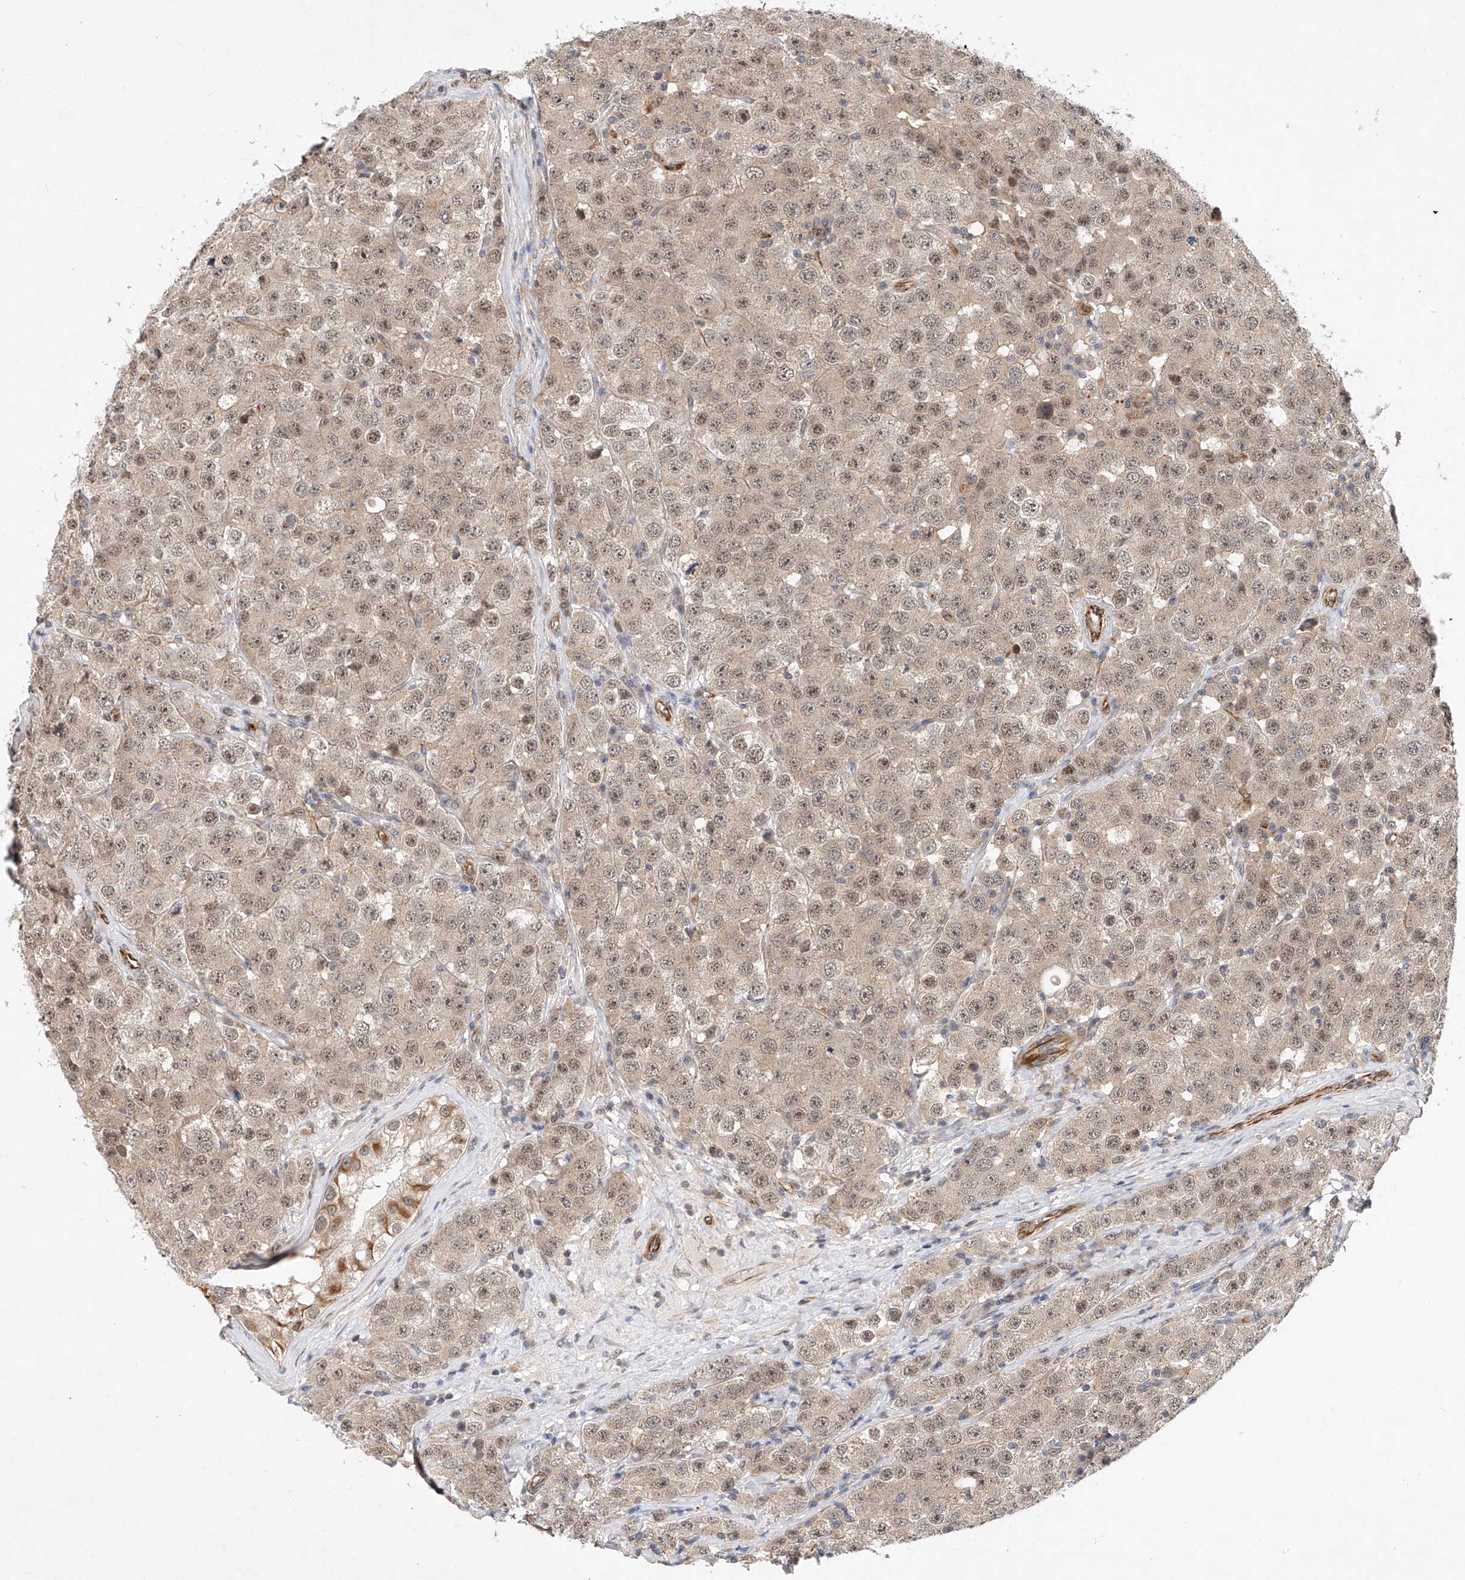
{"staining": {"intensity": "weak", "quantity": "25%-75%", "location": "nuclear"}, "tissue": "testis cancer", "cell_type": "Tumor cells", "image_type": "cancer", "snomed": [{"axis": "morphology", "description": "Seminoma, NOS"}, {"axis": "topography", "description": "Testis"}], "caption": "Seminoma (testis) stained with DAB IHC displays low levels of weak nuclear expression in about 25%-75% of tumor cells.", "gene": "AMD1", "patient": {"sex": "male", "age": 28}}